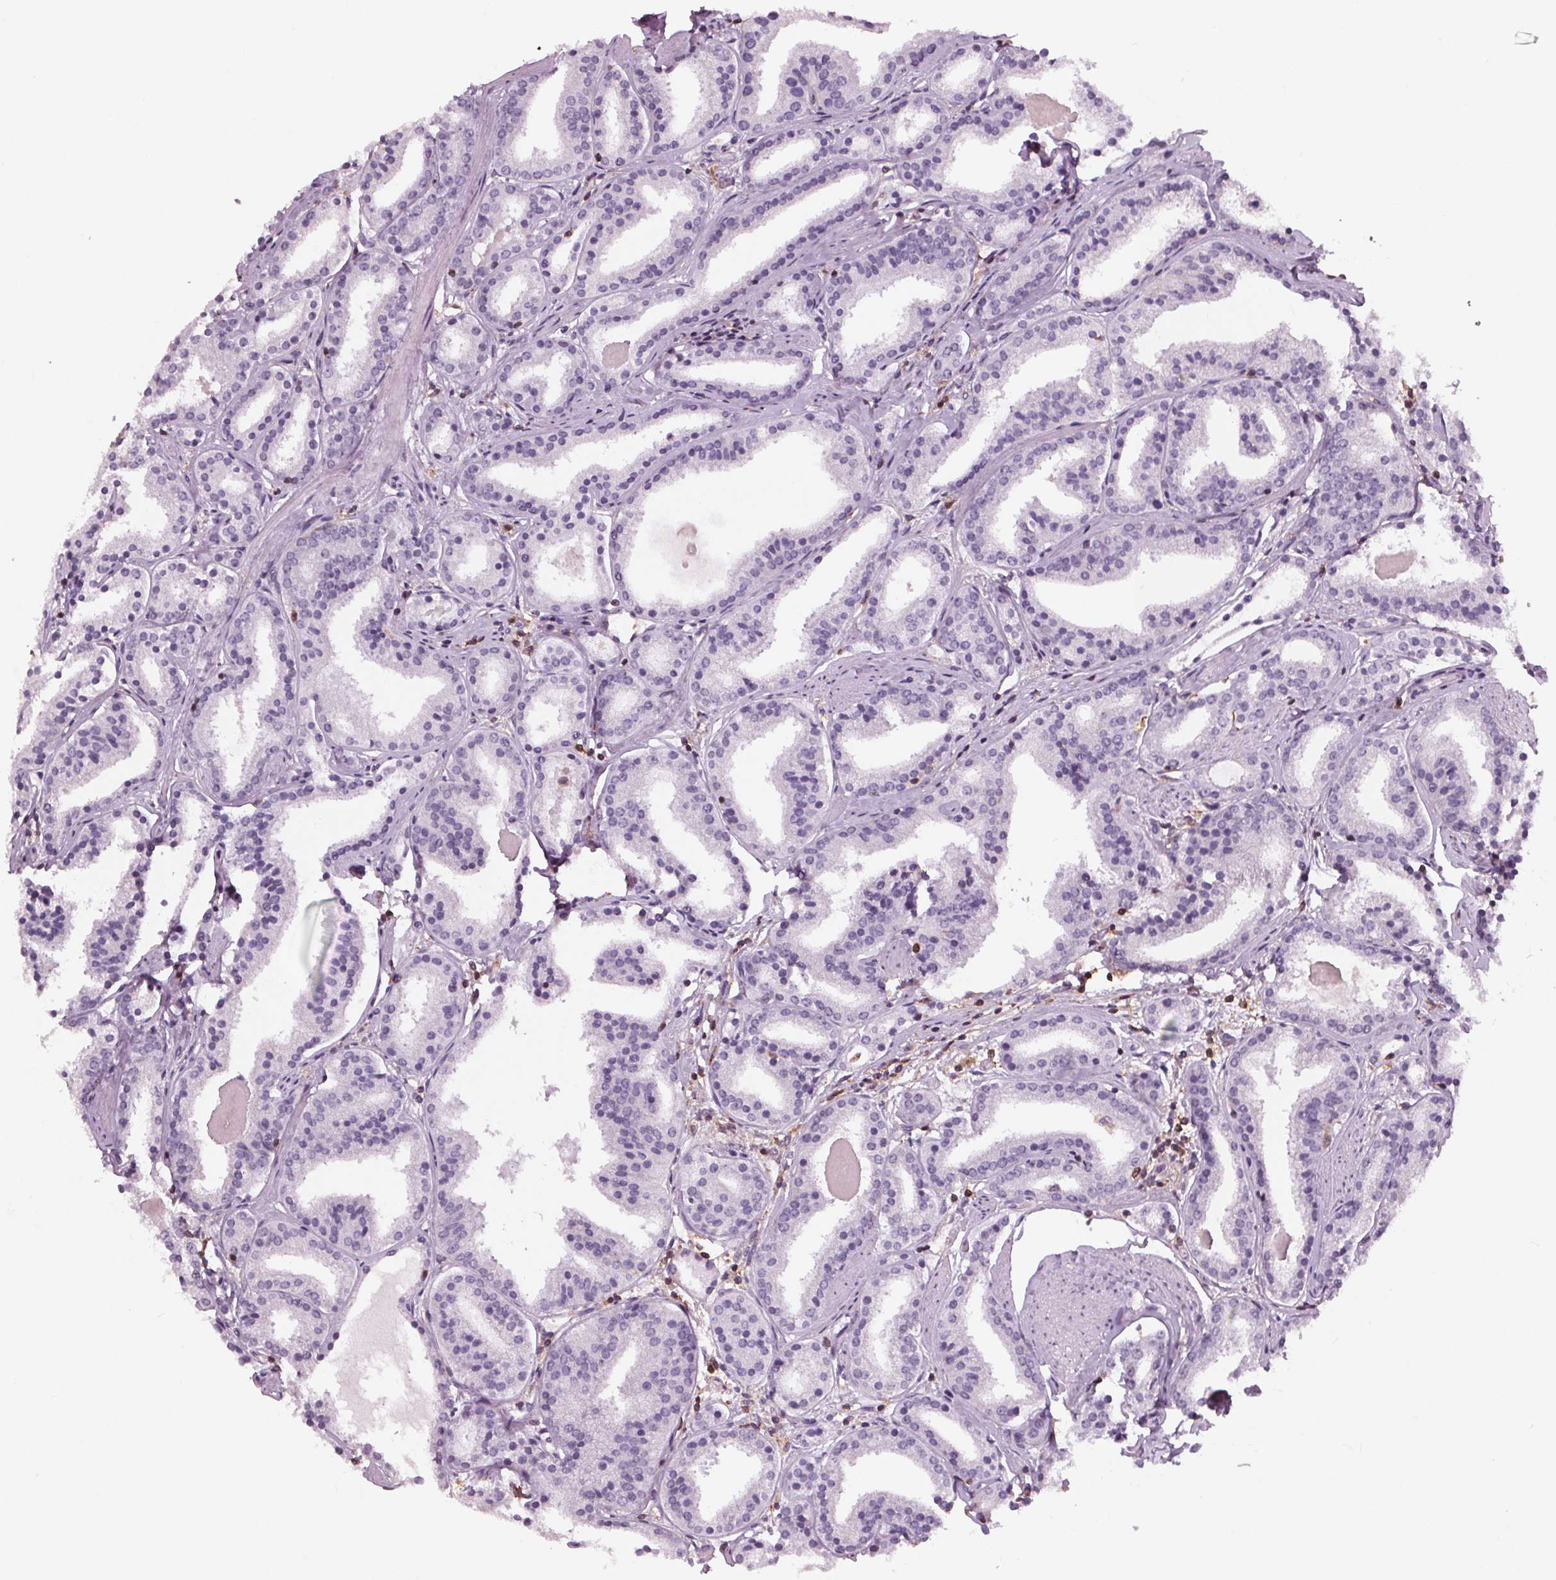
{"staining": {"intensity": "negative", "quantity": "none", "location": "none"}, "tissue": "prostate cancer", "cell_type": "Tumor cells", "image_type": "cancer", "snomed": [{"axis": "morphology", "description": "Adenocarcinoma, High grade"}, {"axis": "topography", "description": "Prostate"}], "caption": "High power microscopy histopathology image of an immunohistochemistry (IHC) photomicrograph of high-grade adenocarcinoma (prostate), revealing no significant positivity in tumor cells. (DAB immunohistochemistry with hematoxylin counter stain).", "gene": "ARHGAP25", "patient": {"sex": "male", "age": 63}}